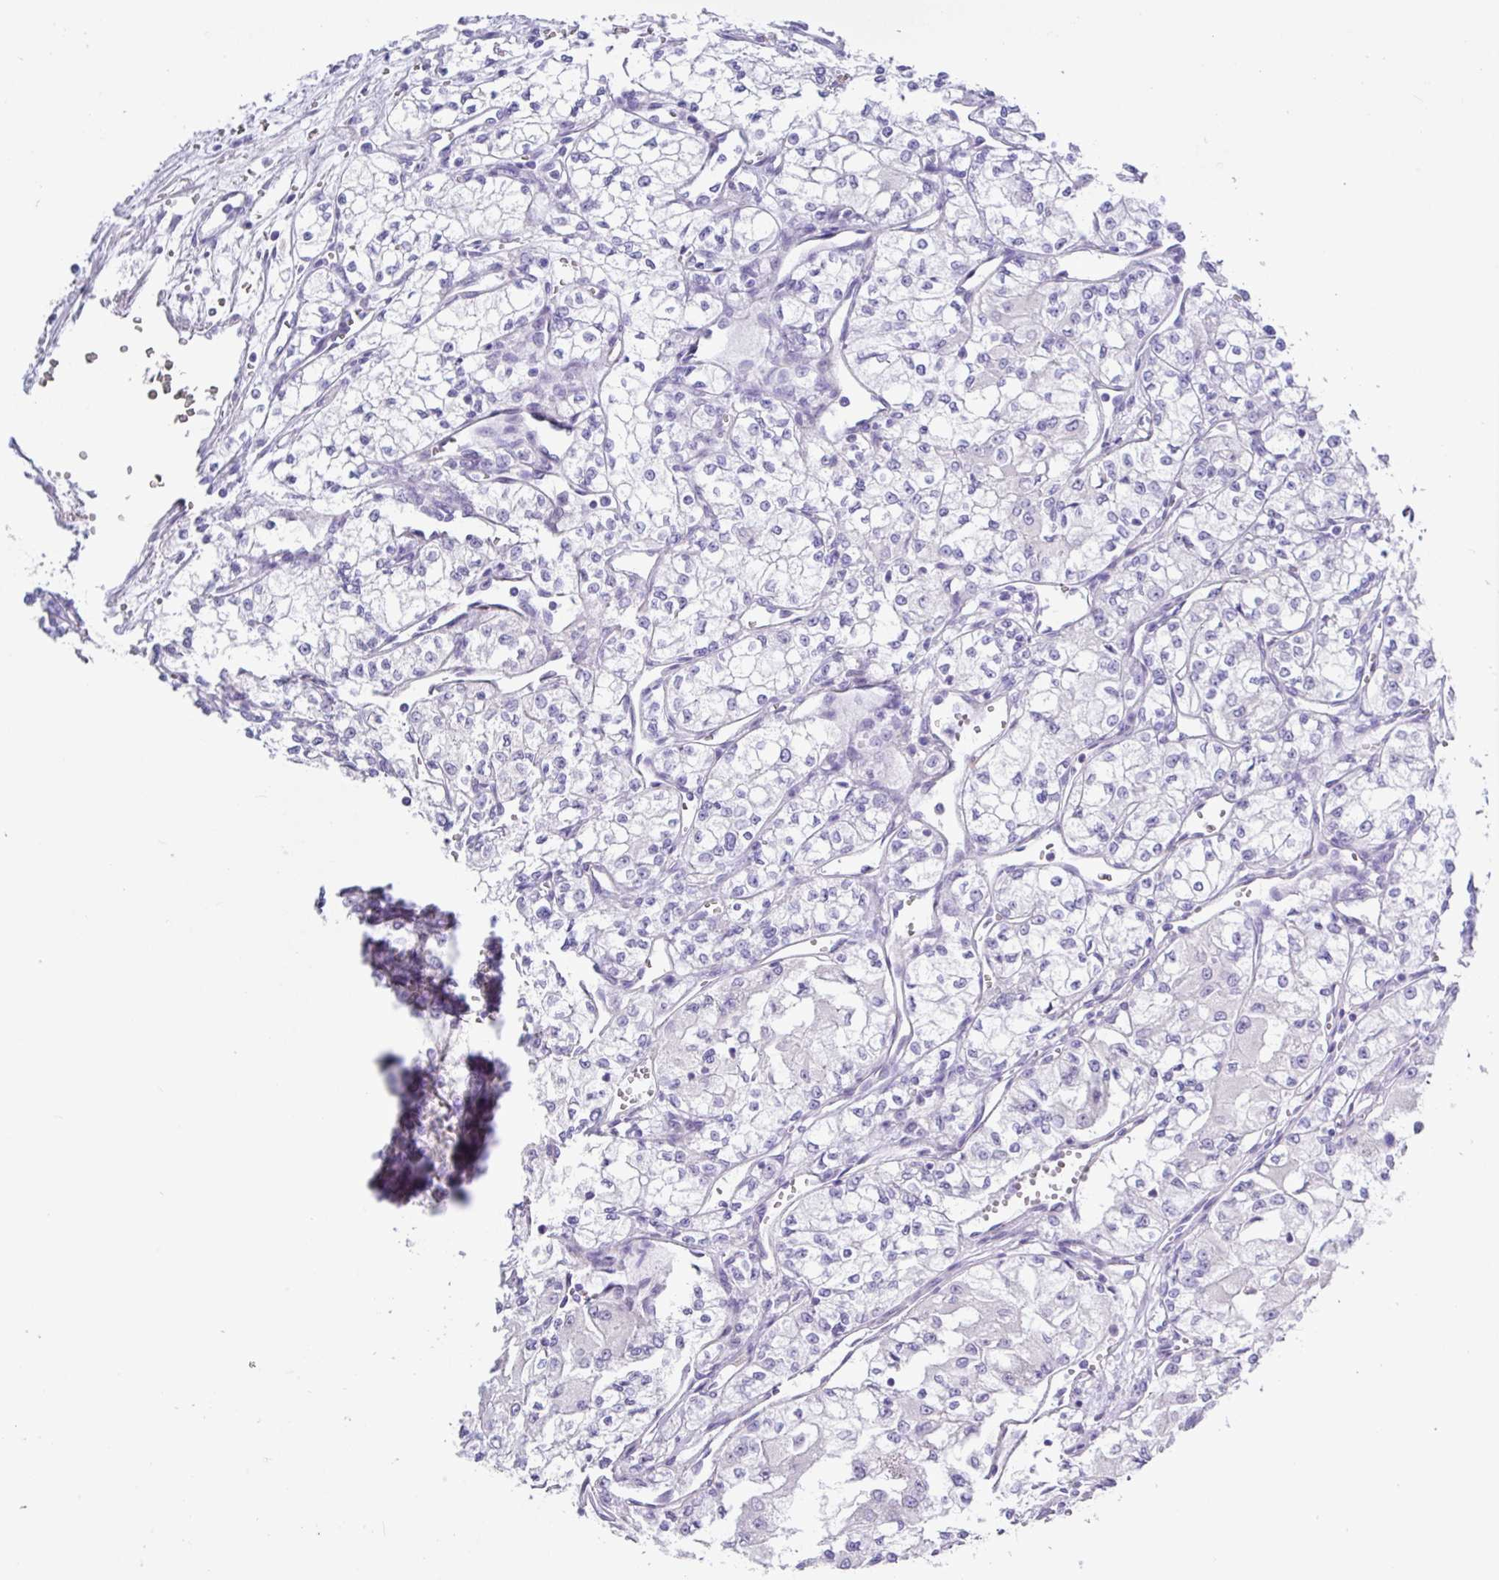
{"staining": {"intensity": "negative", "quantity": "none", "location": "none"}, "tissue": "renal cancer", "cell_type": "Tumor cells", "image_type": "cancer", "snomed": [{"axis": "morphology", "description": "Adenocarcinoma, NOS"}, {"axis": "topography", "description": "Kidney"}], "caption": "A micrograph of renal cancer stained for a protein shows no brown staining in tumor cells.", "gene": "MRM2", "patient": {"sex": "male", "age": 59}}